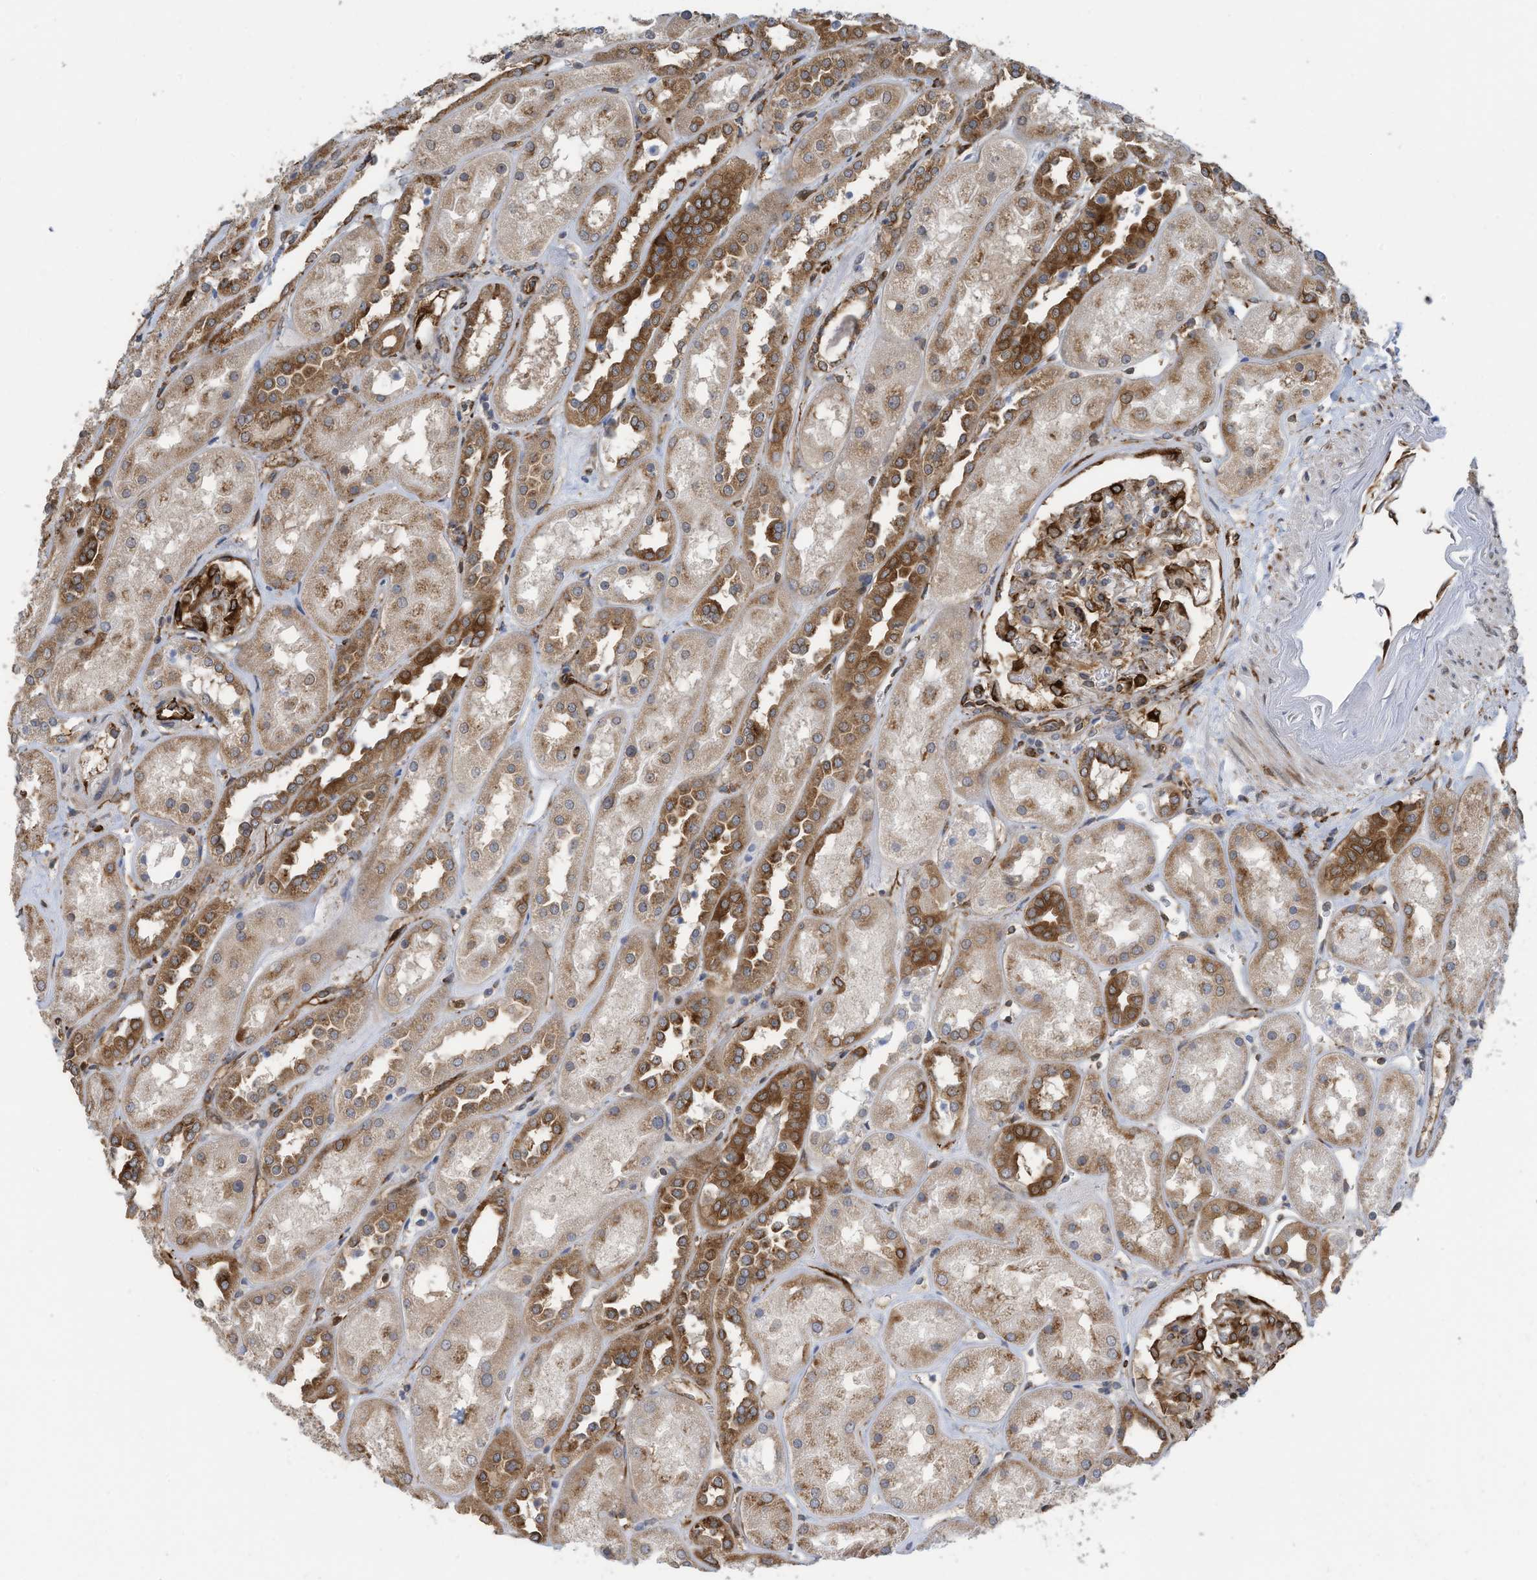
{"staining": {"intensity": "strong", "quantity": ">75%", "location": "cytoplasmic/membranous"}, "tissue": "kidney", "cell_type": "Cells in glomeruli", "image_type": "normal", "snomed": [{"axis": "morphology", "description": "Normal tissue, NOS"}, {"axis": "topography", "description": "Kidney"}], "caption": "High-magnification brightfield microscopy of unremarkable kidney stained with DAB (brown) and counterstained with hematoxylin (blue). cells in glomeruli exhibit strong cytoplasmic/membranous positivity is seen in about>75% of cells. The staining was performed using DAB (3,3'-diaminobenzidine) to visualize the protein expression in brown, while the nuclei were stained in blue with hematoxylin (Magnification: 20x).", "gene": "ZBTB45", "patient": {"sex": "male", "age": 70}}